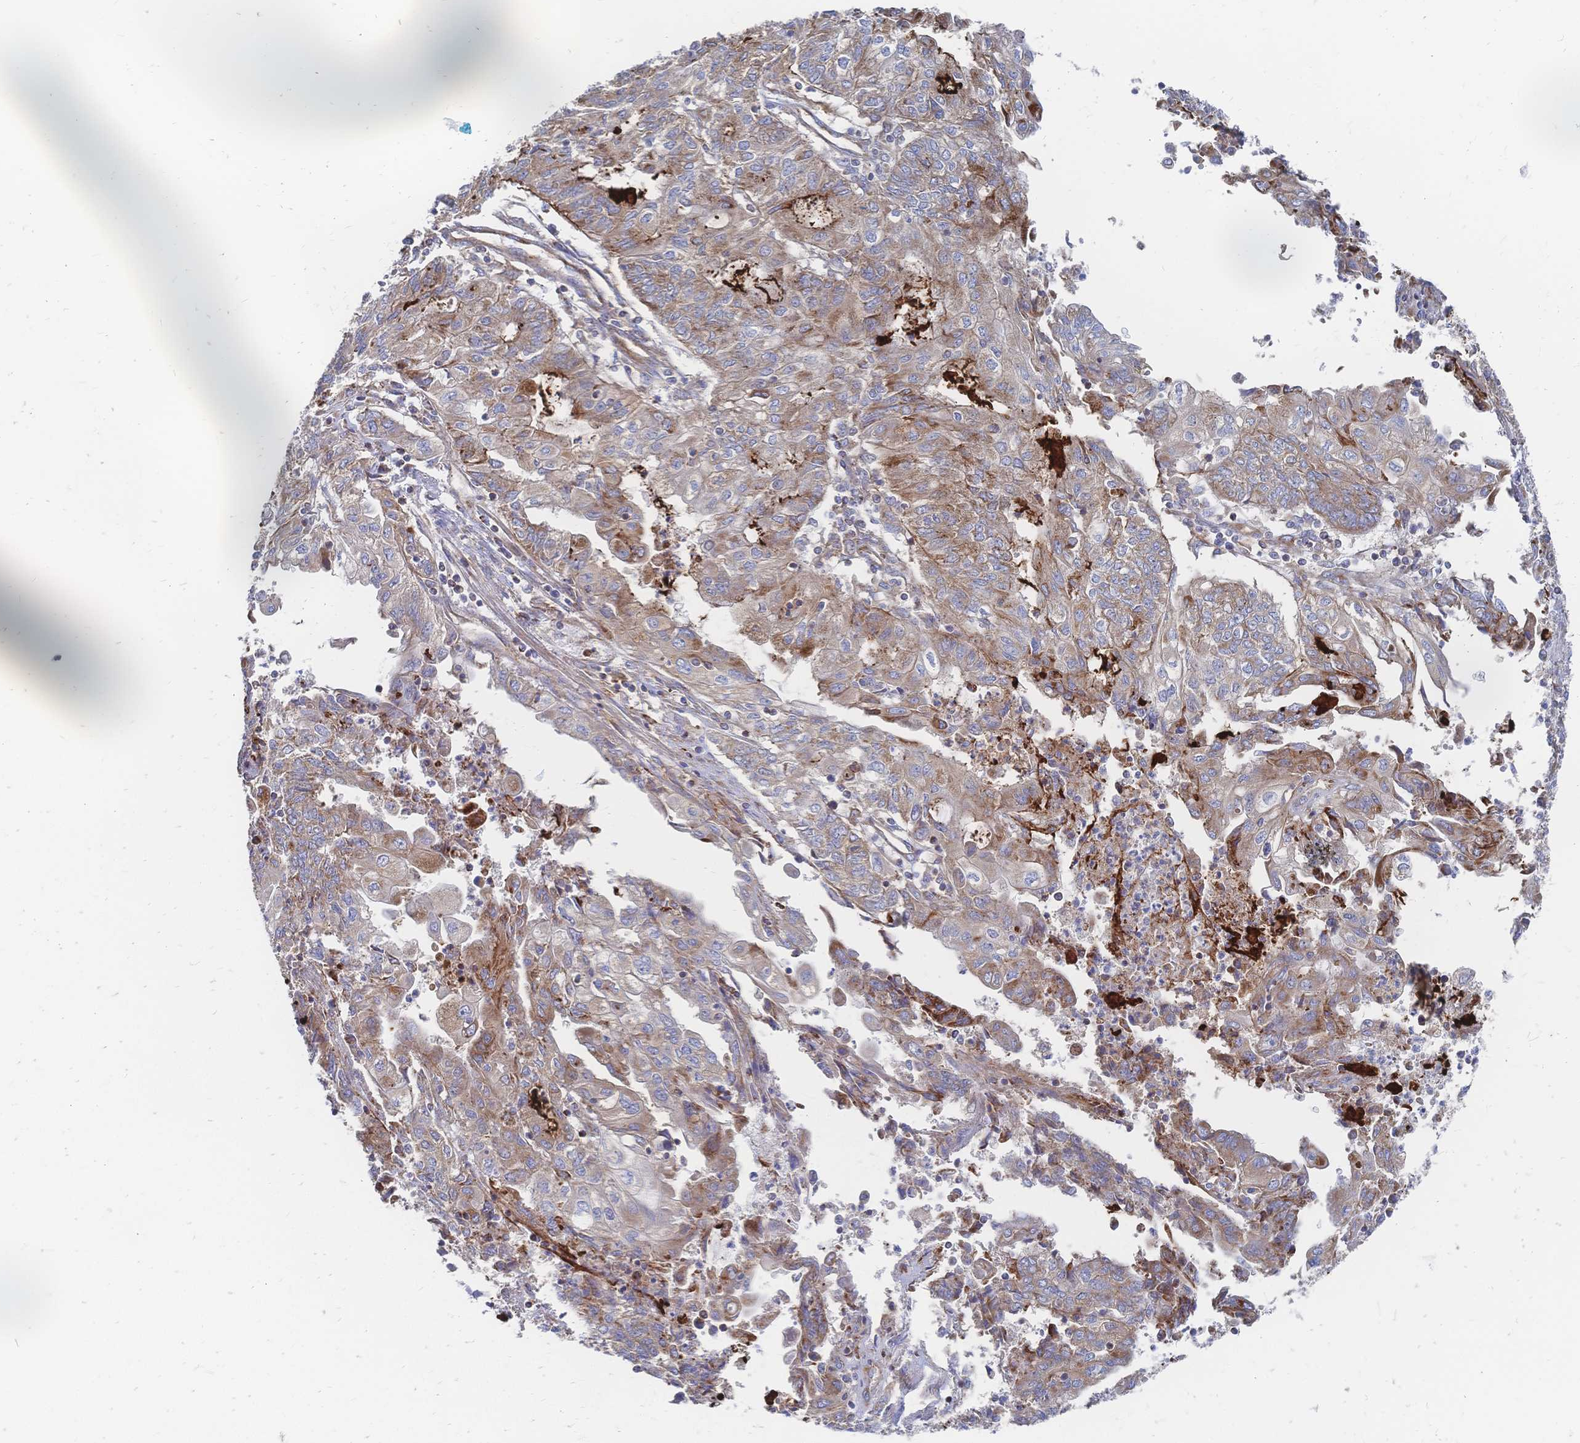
{"staining": {"intensity": "moderate", "quantity": "25%-75%", "location": "cytoplasmic/membranous"}, "tissue": "endometrial cancer", "cell_type": "Tumor cells", "image_type": "cancer", "snomed": [{"axis": "morphology", "description": "Adenocarcinoma, NOS"}, {"axis": "topography", "description": "Endometrium"}], "caption": "Endometrial cancer was stained to show a protein in brown. There is medium levels of moderate cytoplasmic/membranous positivity in approximately 25%-75% of tumor cells.", "gene": "SORBS1", "patient": {"sex": "female", "age": 54}}